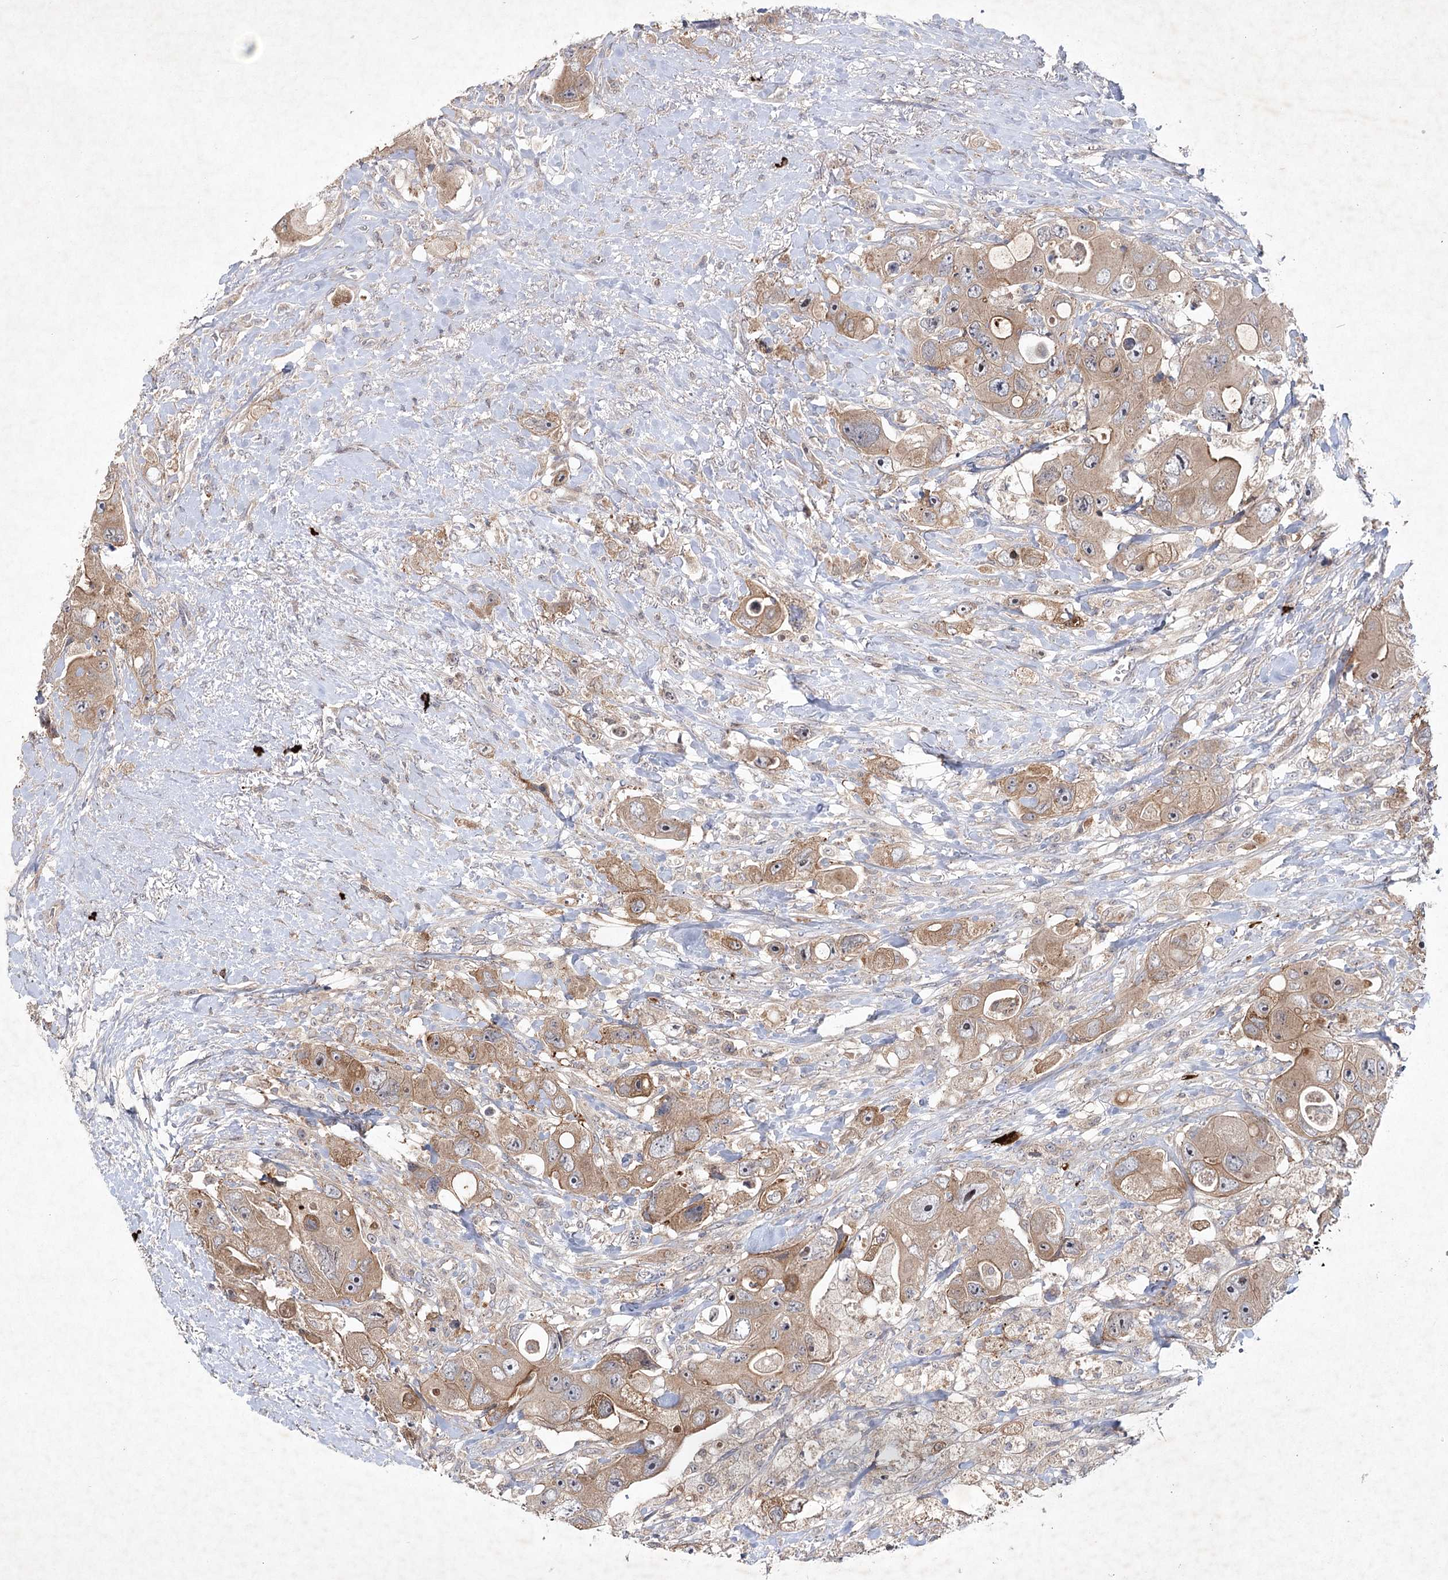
{"staining": {"intensity": "moderate", "quantity": ">75%", "location": "cytoplasmic/membranous"}, "tissue": "colorectal cancer", "cell_type": "Tumor cells", "image_type": "cancer", "snomed": [{"axis": "morphology", "description": "Adenocarcinoma, NOS"}, {"axis": "topography", "description": "Colon"}], "caption": "Tumor cells show medium levels of moderate cytoplasmic/membranous expression in about >75% of cells in human adenocarcinoma (colorectal).", "gene": "MAP3K13", "patient": {"sex": "female", "age": 46}}